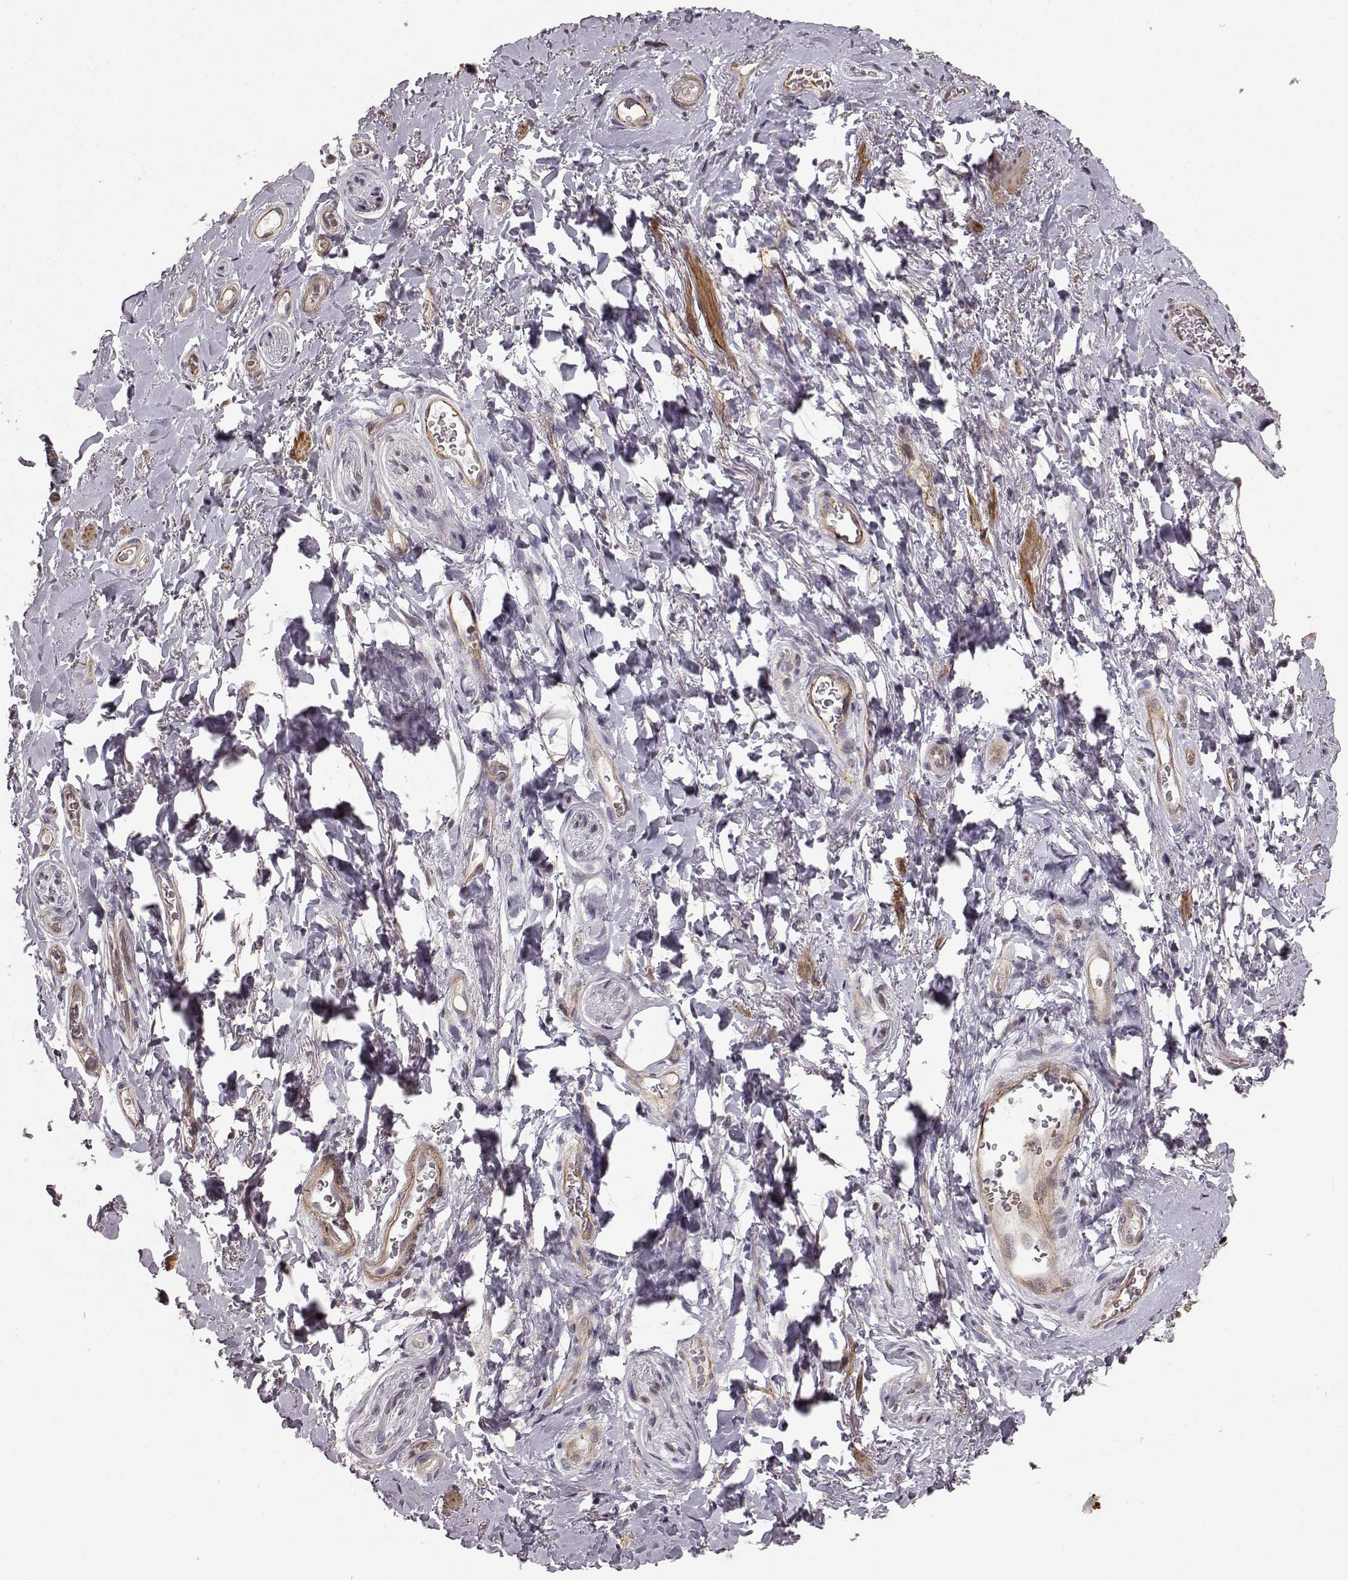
{"staining": {"intensity": "weak", "quantity": ">75%", "location": "cytoplasmic/membranous"}, "tissue": "adipose tissue", "cell_type": "Adipocytes", "image_type": "normal", "snomed": [{"axis": "morphology", "description": "Normal tissue, NOS"}, {"axis": "topography", "description": "Anal"}, {"axis": "topography", "description": "Peripheral nerve tissue"}], "caption": "The photomicrograph reveals a brown stain indicating the presence of a protein in the cytoplasmic/membranous of adipocytes in adipose tissue. The staining was performed using DAB (3,3'-diaminobenzidine) to visualize the protein expression in brown, while the nuclei were stained in blue with hematoxylin (Magnification: 20x).", "gene": "BACH2", "patient": {"sex": "male", "age": 53}}